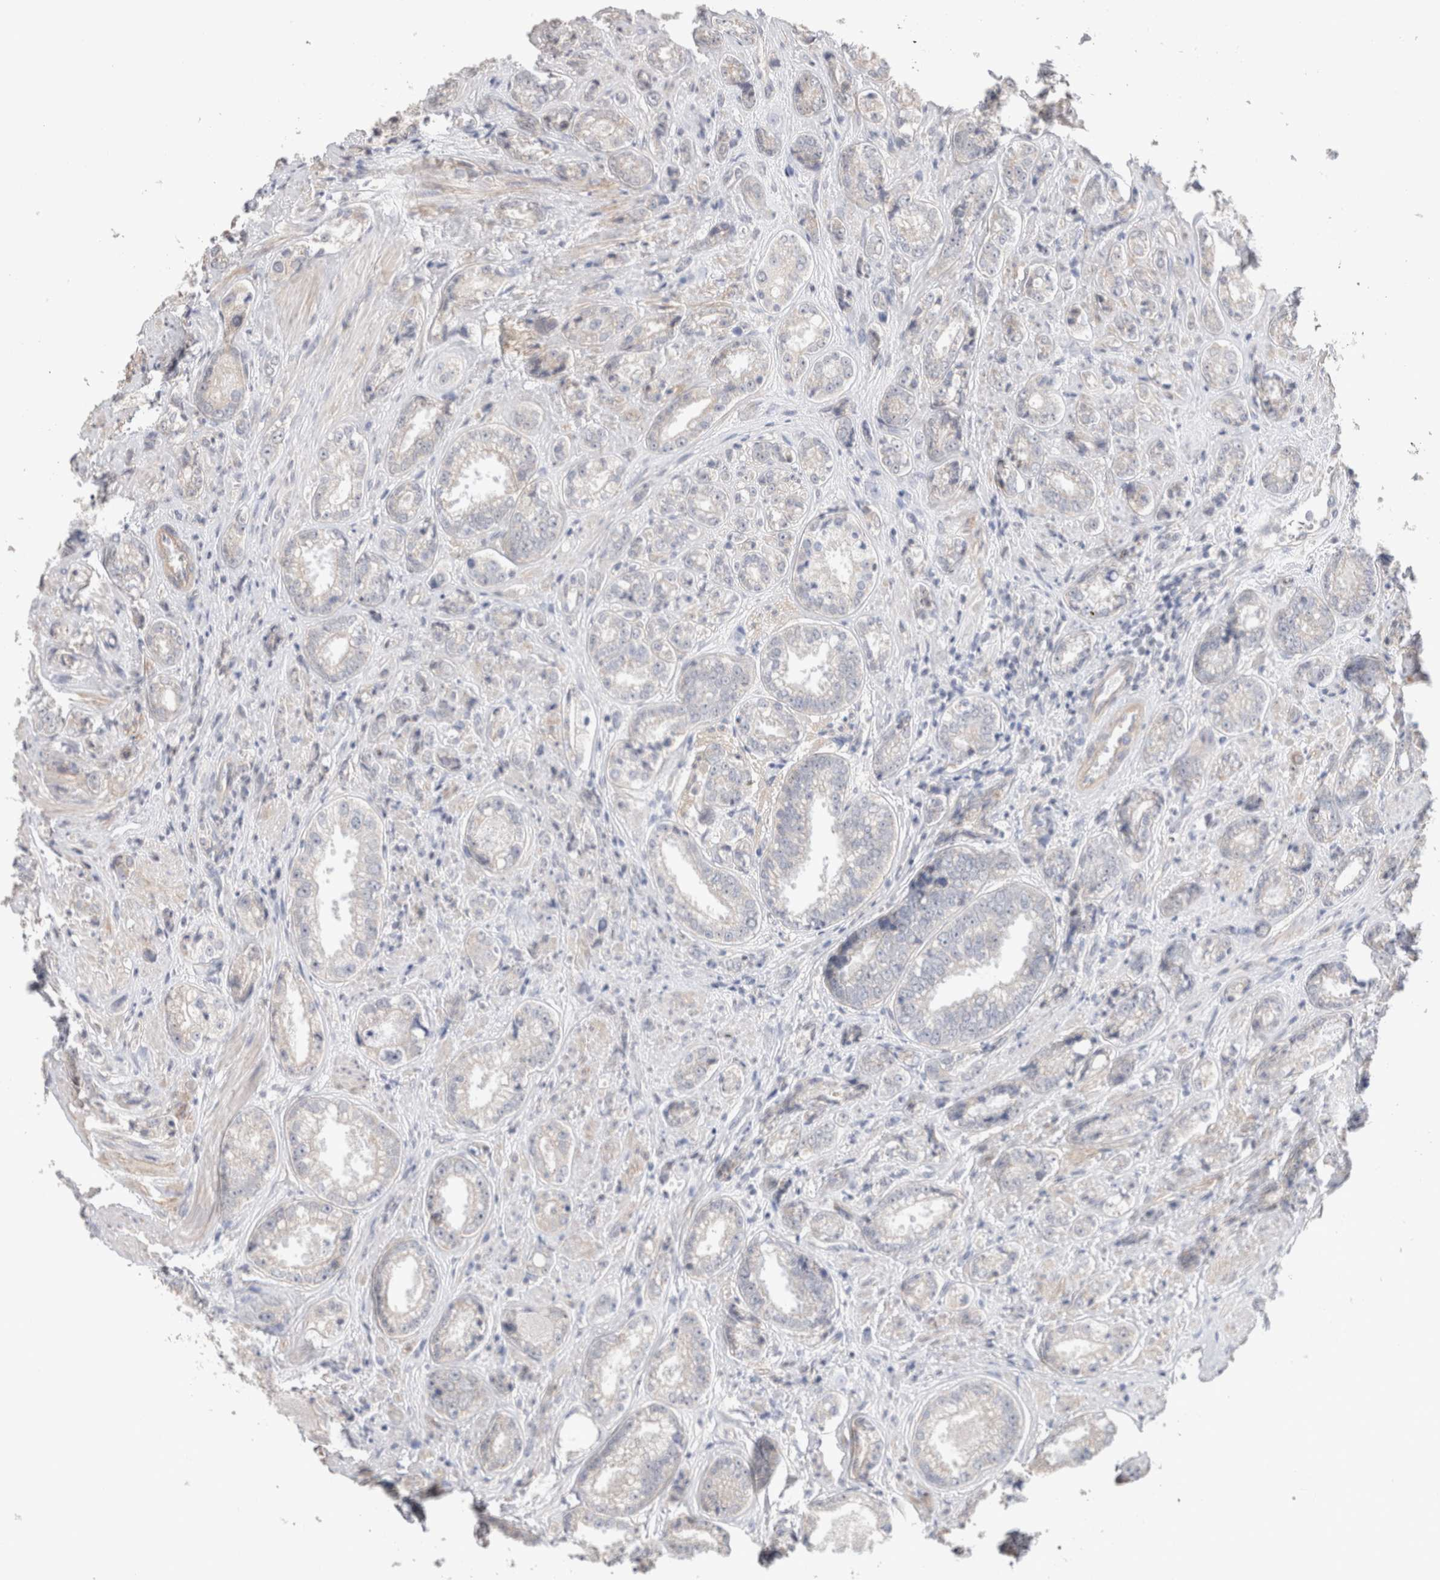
{"staining": {"intensity": "negative", "quantity": "none", "location": "none"}, "tissue": "prostate cancer", "cell_type": "Tumor cells", "image_type": "cancer", "snomed": [{"axis": "morphology", "description": "Adenocarcinoma, High grade"}, {"axis": "topography", "description": "Prostate"}], "caption": "Immunohistochemistry (IHC) micrograph of neoplastic tissue: human prostate cancer stained with DAB exhibits no significant protein staining in tumor cells.", "gene": "DMD", "patient": {"sex": "male", "age": 61}}